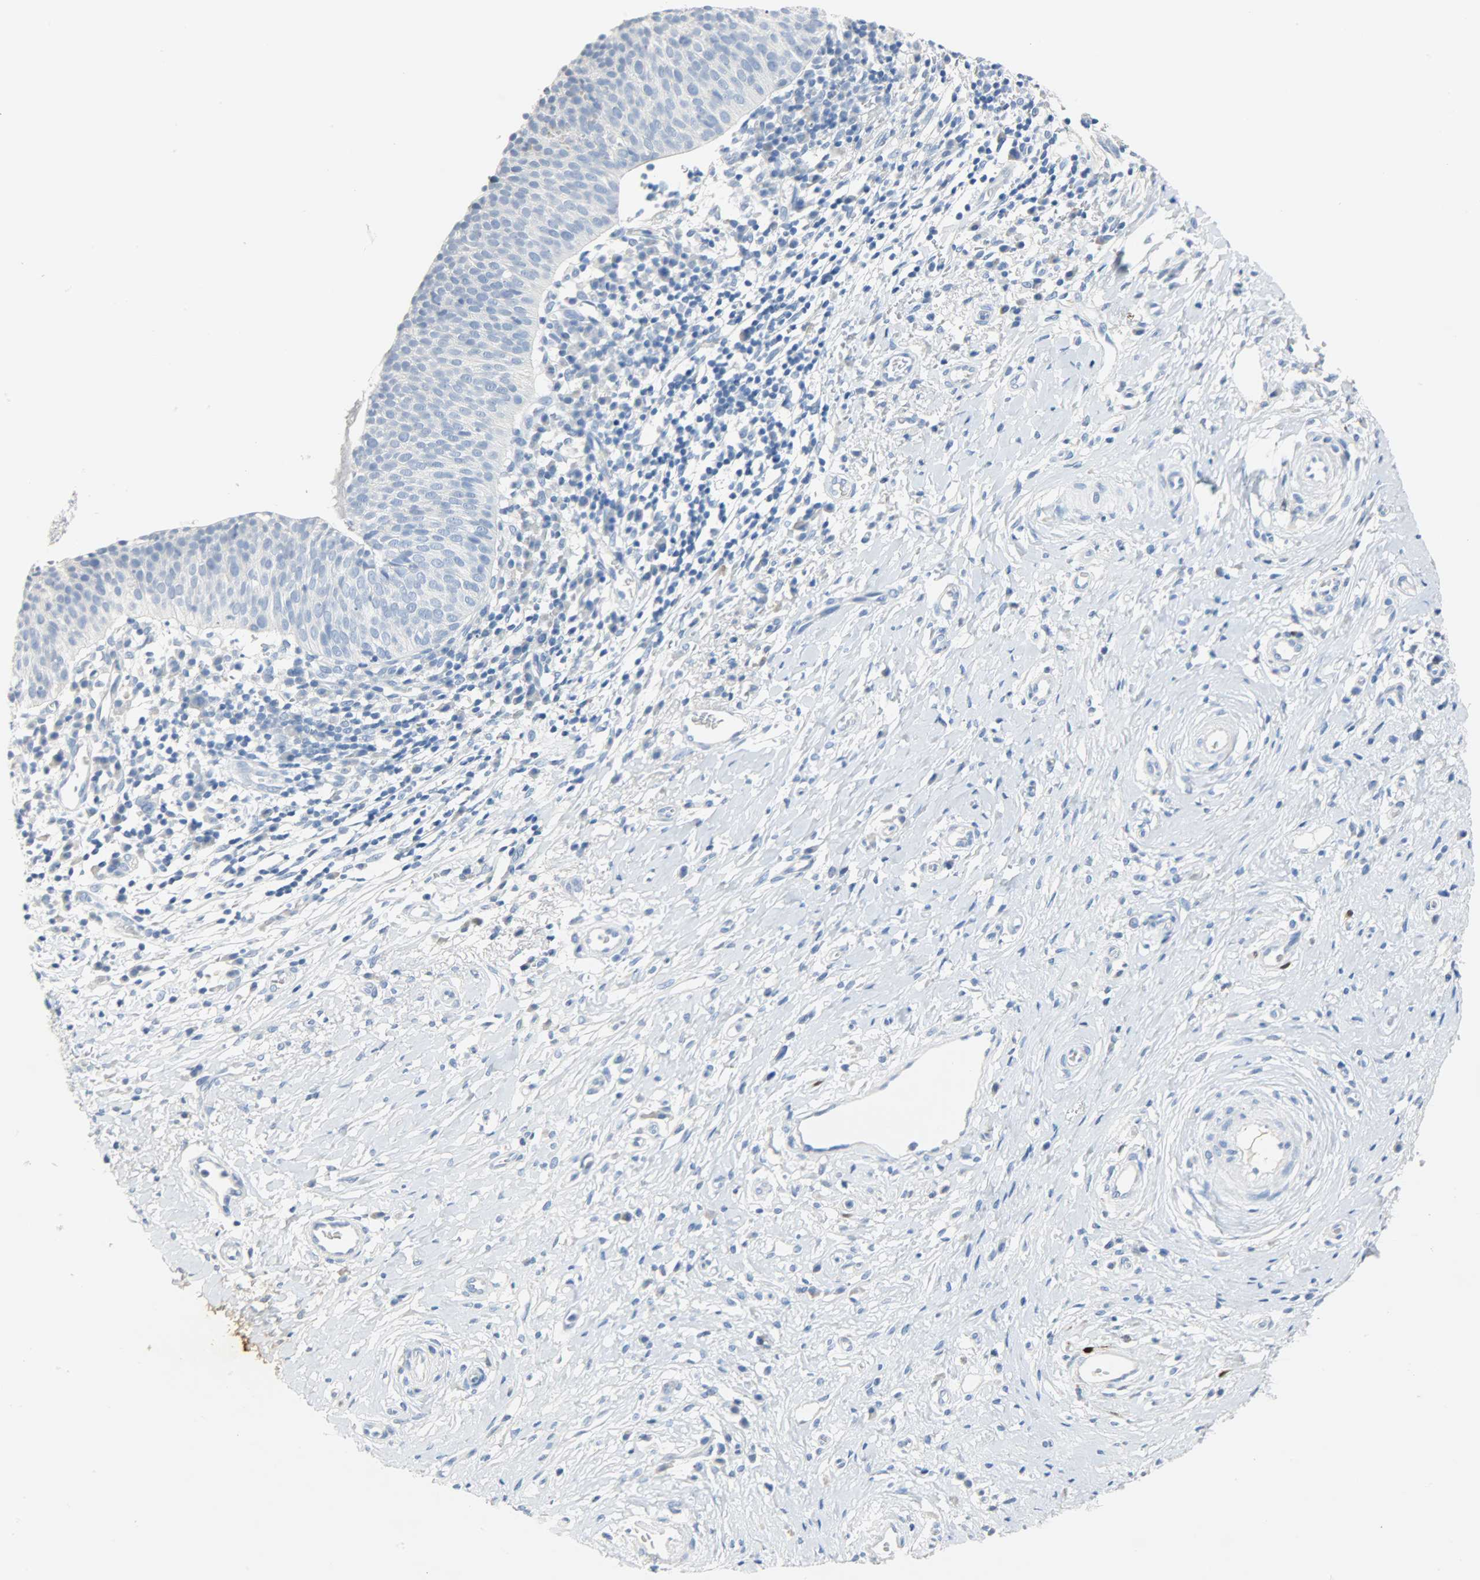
{"staining": {"intensity": "negative", "quantity": "none", "location": "none"}, "tissue": "cervical cancer", "cell_type": "Tumor cells", "image_type": "cancer", "snomed": [{"axis": "morphology", "description": "Normal tissue, NOS"}, {"axis": "morphology", "description": "Squamous cell carcinoma, NOS"}, {"axis": "topography", "description": "Cervix"}], "caption": "This photomicrograph is of squamous cell carcinoma (cervical) stained with immunohistochemistry (IHC) to label a protein in brown with the nuclei are counter-stained blue. There is no positivity in tumor cells.", "gene": "CA3", "patient": {"sex": "female", "age": 39}}